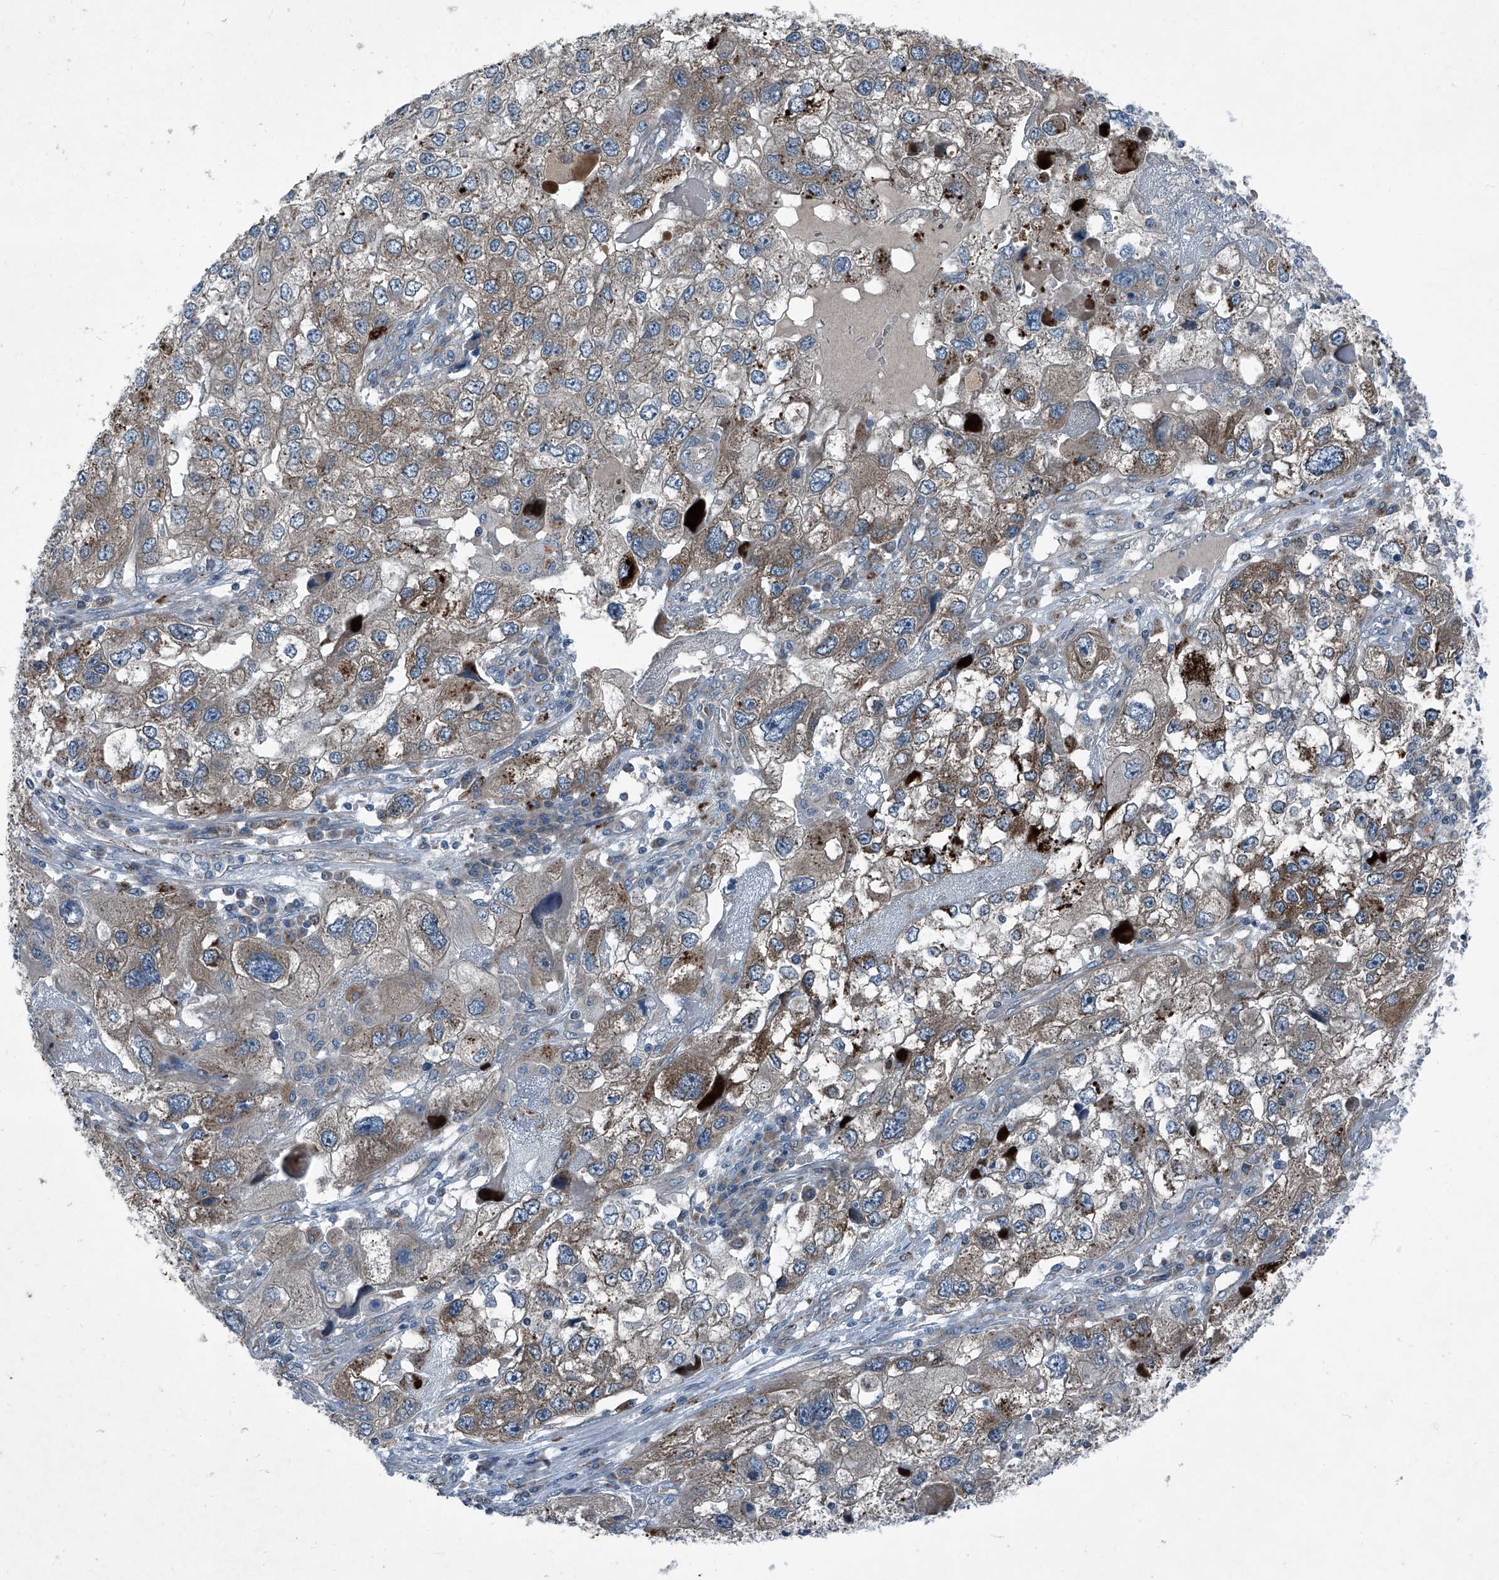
{"staining": {"intensity": "weak", "quantity": "25%-75%", "location": "cytoplasmic/membranous"}, "tissue": "endometrial cancer", "cell_type": "Tumor cells", "image_type": "cancer", "snomed": [{"axis": "morphology", "description": "Adenocarcinoma, NOS"}, {"axis": "topography", "description": "Endometrium"}], "caption": "Human endometrial cancer stained for a protein (brown) displays weak cytoplasmic/membranous positive staining in about 25%-75% of tumor cells.", "gene": "SENP2", "patient": {"sex": "female", "age": 49}}